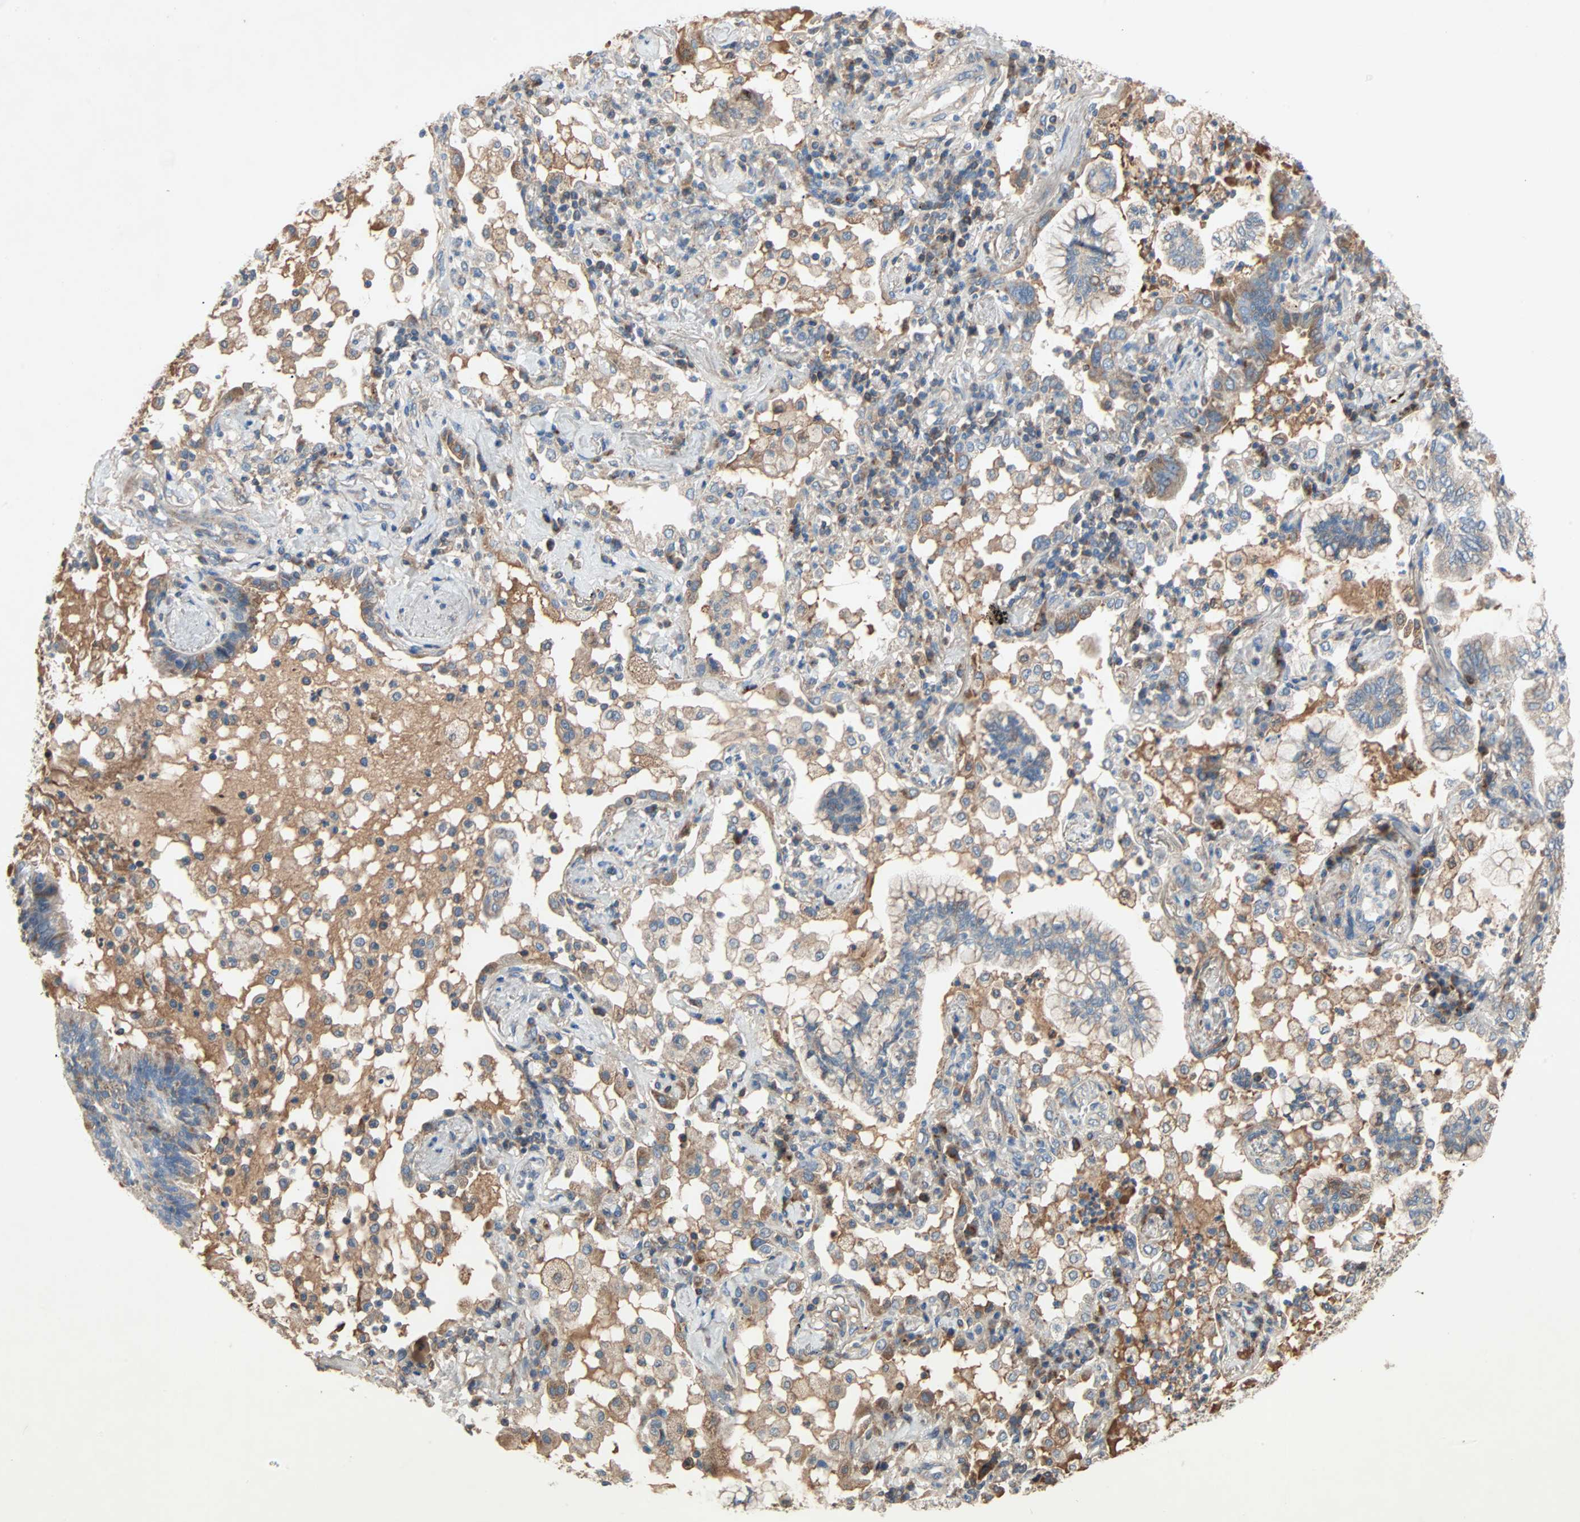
{"staining": {"intensity": "weak", "quantity": "25%-75%", "location": "cytoplasmic/membranous"}, "tissue": "lung cancer", "cell_type": "Tumor cells", "image_type": "cancer", "snomed": [{"axis": "morphology", "description": "Normal tissue, NOS"}, {"axis": "morphology", "description": "Adenocarcinoma, NOS"}, {"axis": "topography", "description": "Bronchus"}, {"axis": "topography", "description": "Lung"}], "caption": "Human lung adenocarcinoma stained with a protein marker reveals weak staining in tumor cells.", "gene": "XYLT1", "patient": {"sex": "female", "age": 70}}